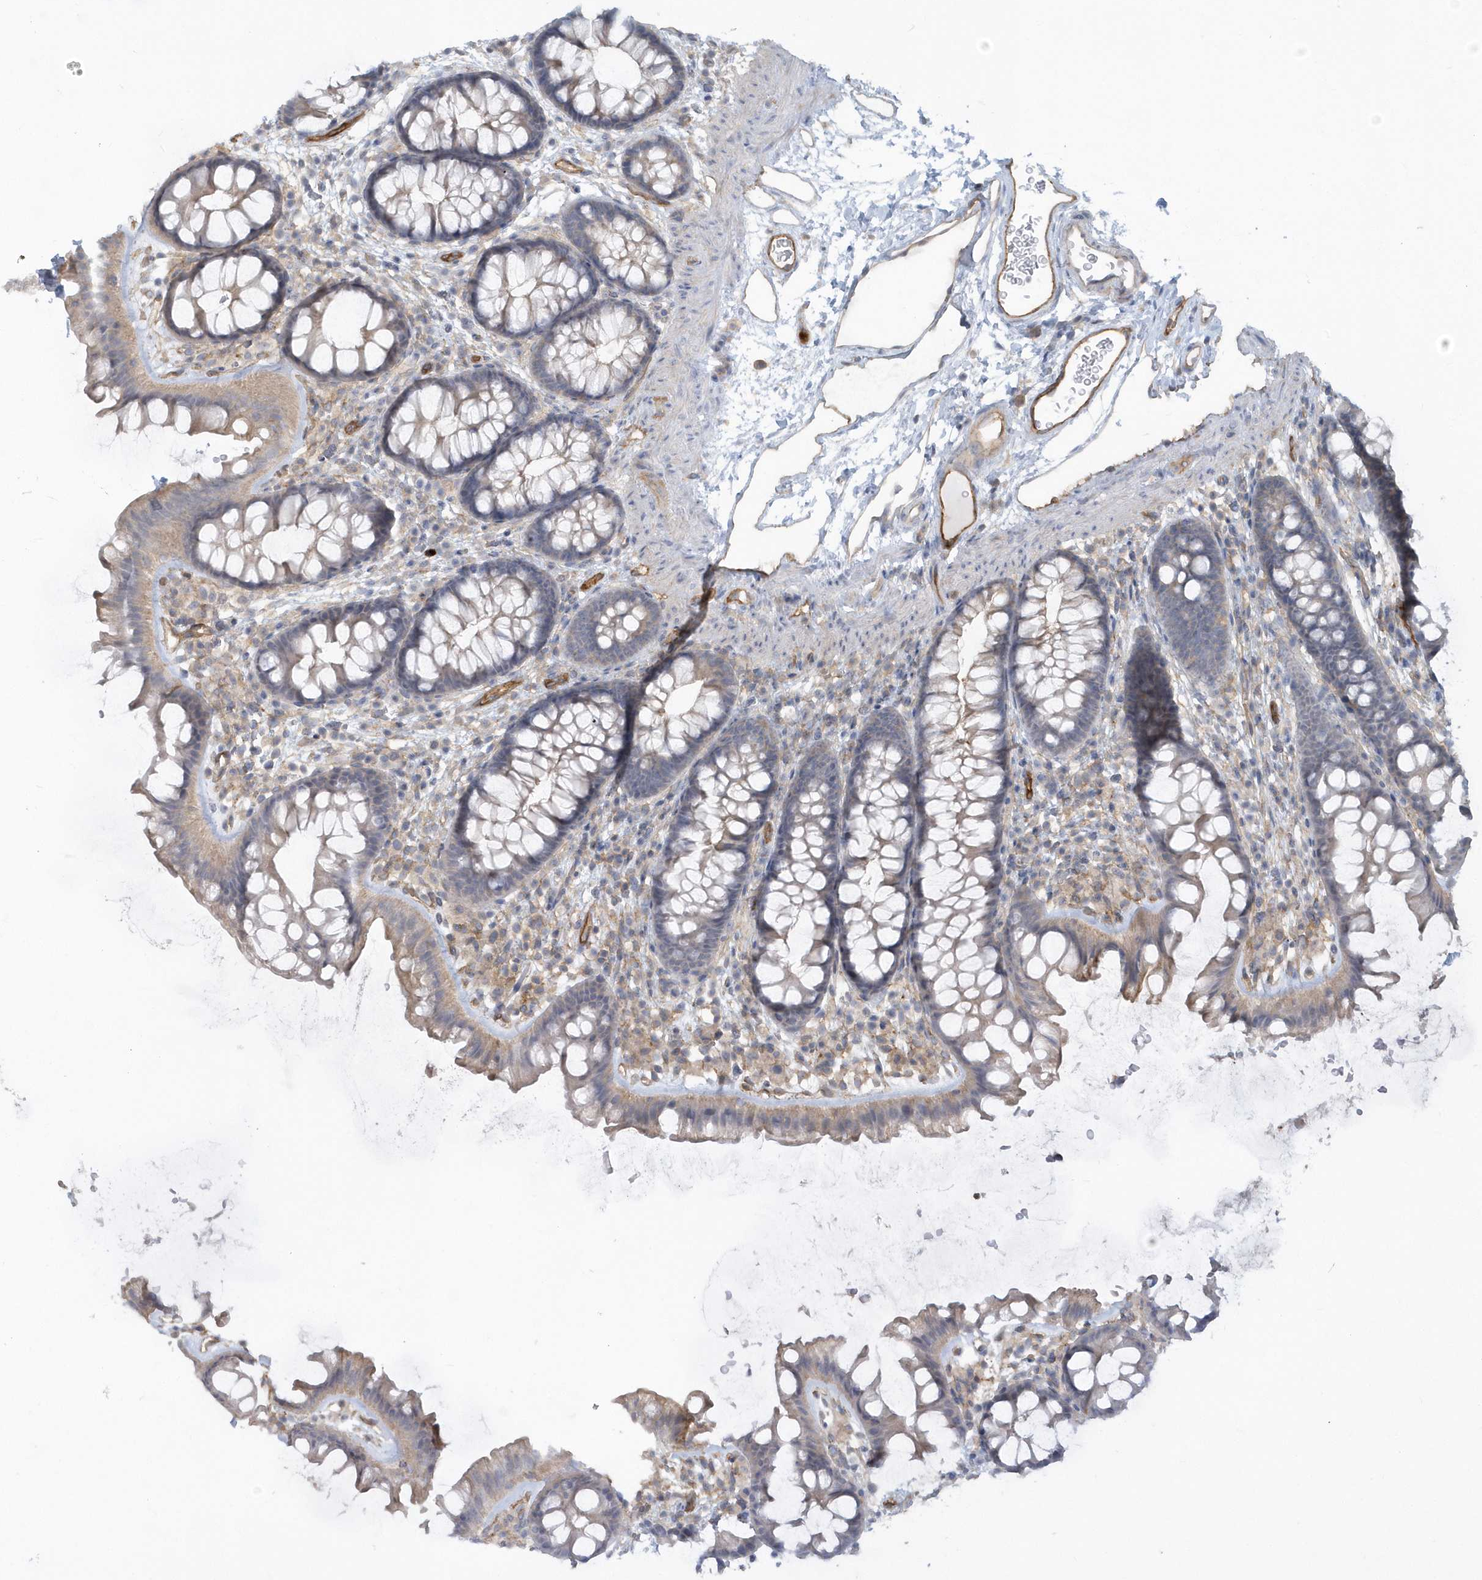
{"staining": {"intensity": "moderate", "quantity": ">75%", "location": "cytoplasmic/membranous"}, "tissue": "colon", "cell_type": "Endothelial cells", "image_type": "normal", "snomed": [{"axis": "morphology", "description": "Normal tissue, NOS"}, {"axis": "topography", "description": "Colon"}], "caption": "This is an image of immunohistochemistry (IHC) staining of unremarkable colon, which shows moderate staining in the cytoplasmic/membranous of endothelial cells.", "gene": "RAI14", "patient": {"sex": "female", "age": 62}}